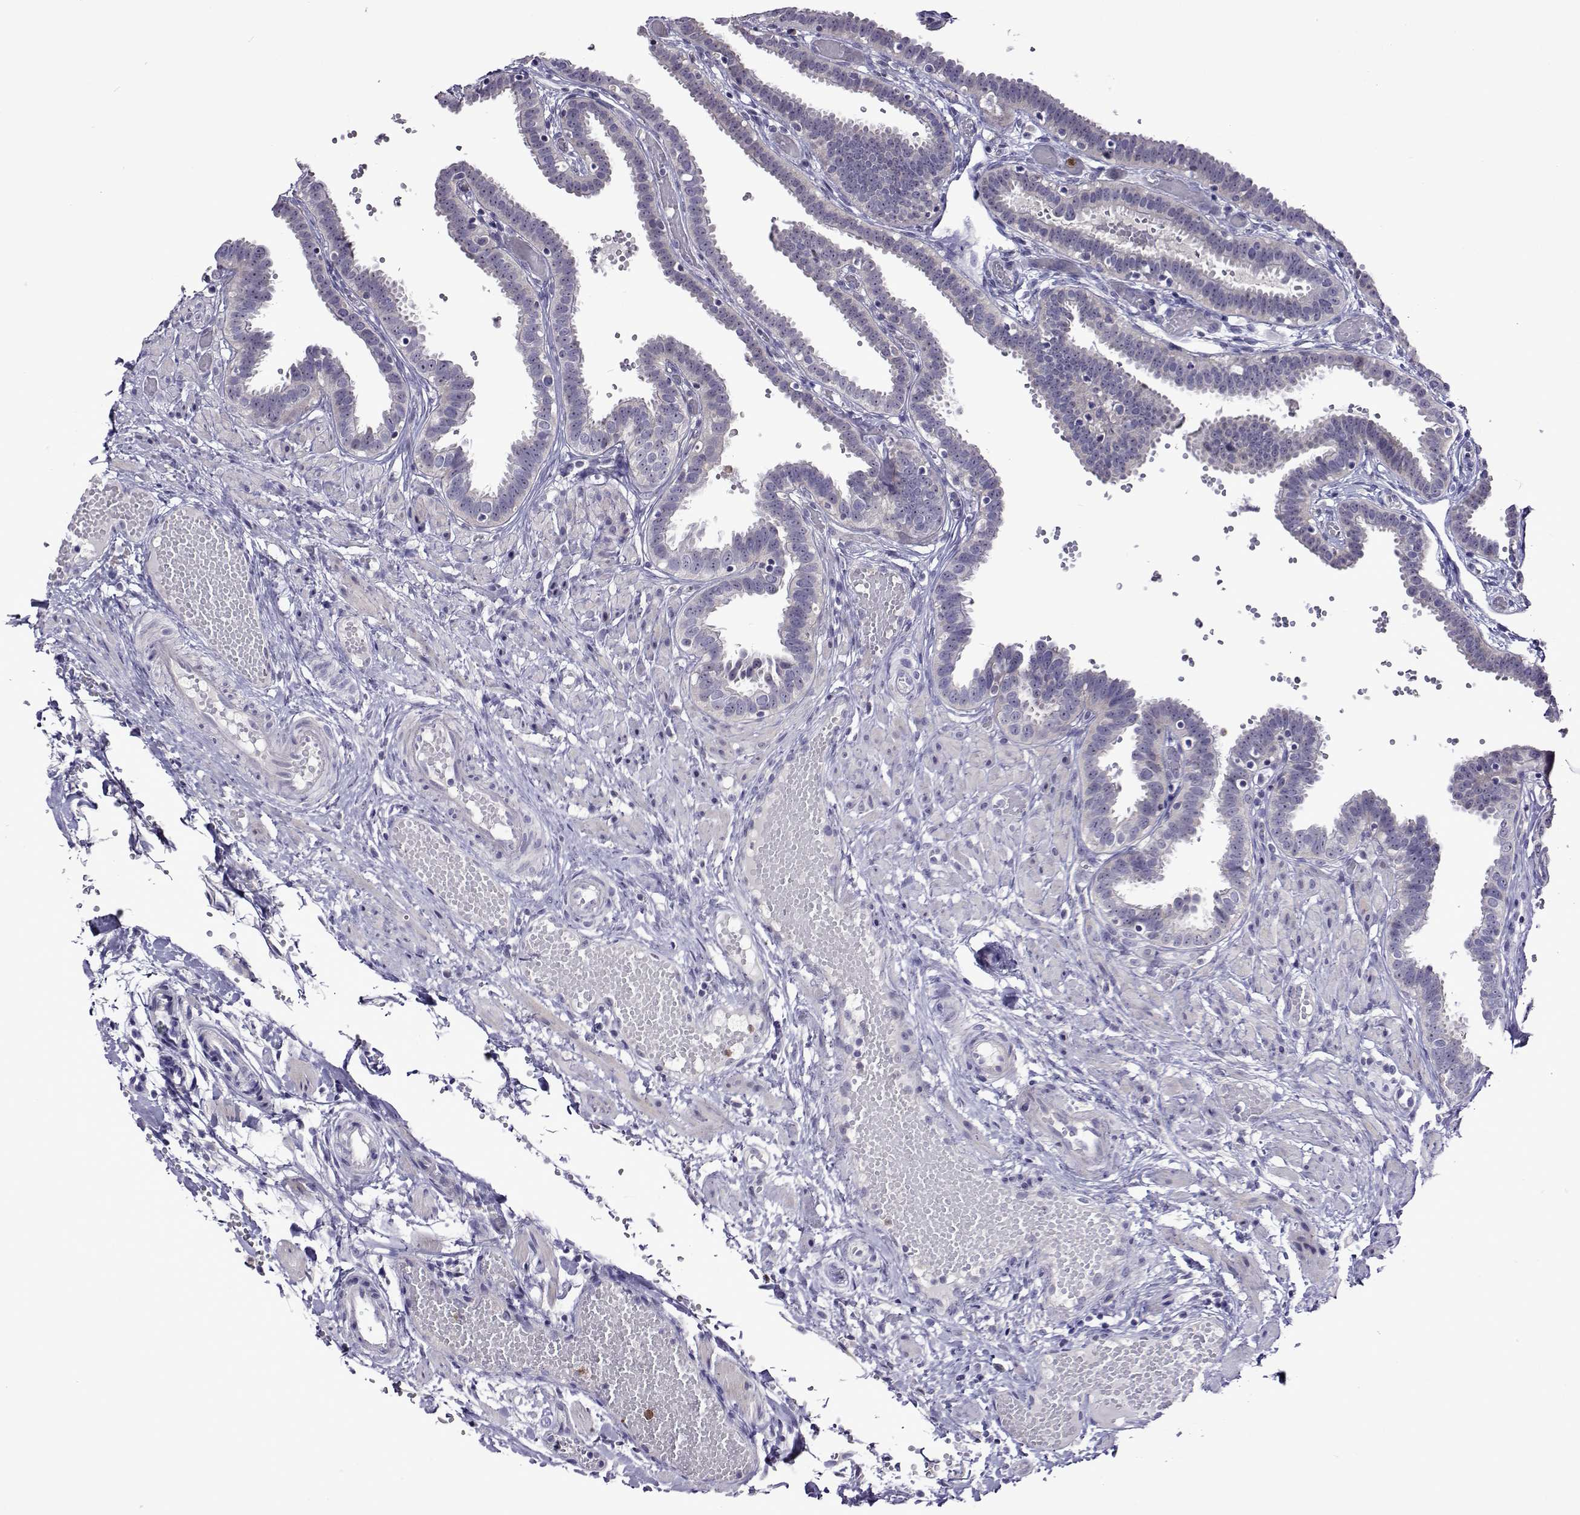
{"staining": {"intensity": "negative", "quantity": "none", "location": "none"}, "tissue": "fallopian tube", "cell_type": "Glandular cells", "image_type": "normal", "snomed": [{"axis": "morphology", "description": "Normal tissue, NOS"}, {"axis": "topography", "description": "Fallopian tube"}], "caption": "Image shows no protein staining in glandular cells of unremarkable fallopian tube. The staining was performed using DAB (3,3'-diaminobenzidine) to visualize the protein expression in brown, while the nuclei were stained in blue with hematoxylin (Magnification: 20x).", "gene": "SULT2A1", "patient": {"sex": "female", "age": 37}}